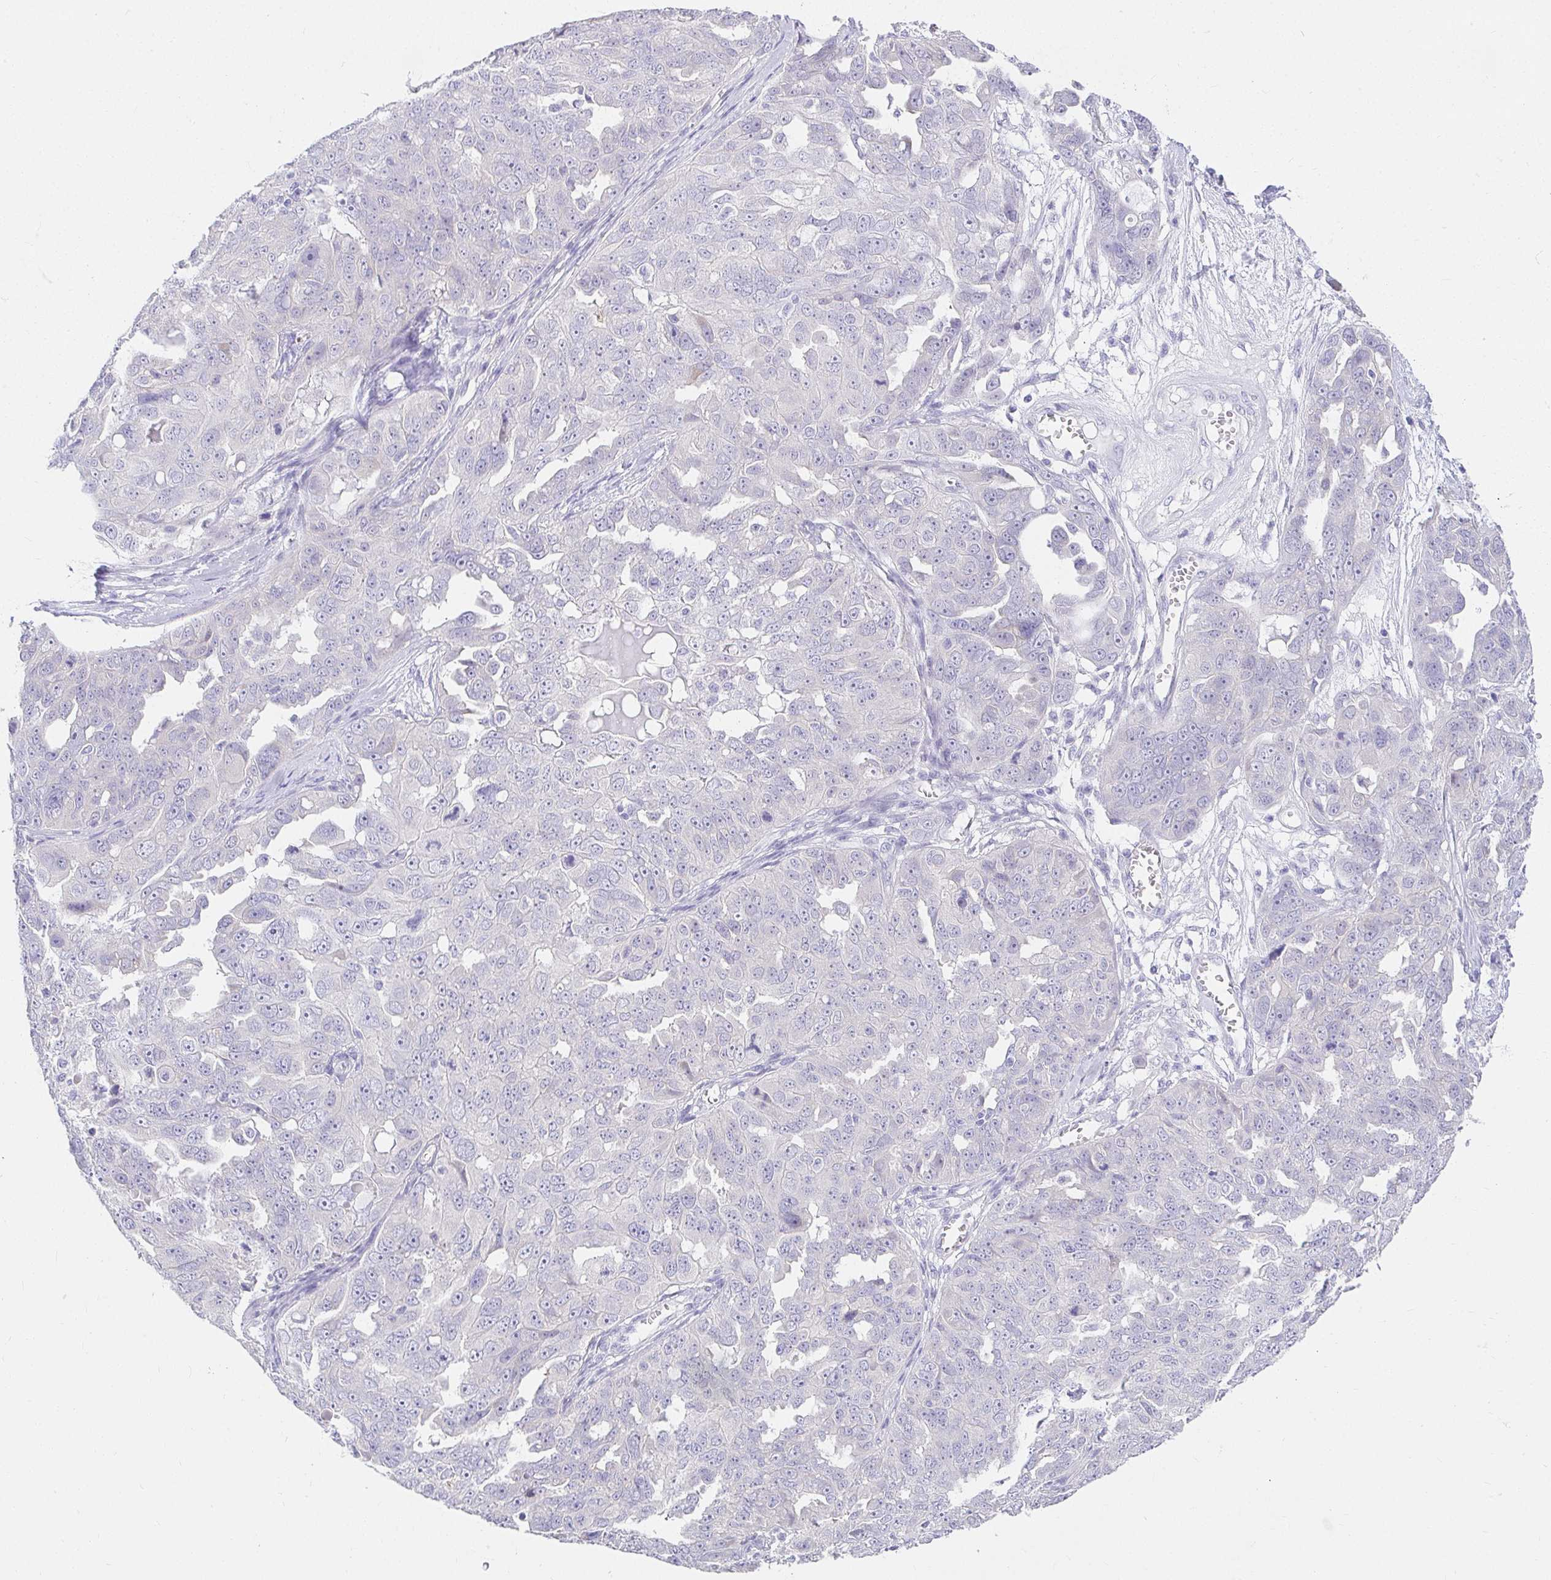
{"staining": {"intensity": "negative", "quantity": "none", "location": "none"}, "tissue": "ovarian cancer", "cell_type": "Tumor cells", "image_type": "cancer", "snomed": [{"axis": "morphology", "description": "Carcinoma, endometroid"}, {"axis": "topography", "description": "Ovary"}], "caption": "An immunohistochemistry micrograph of endometroid carcinoma (ovarian) is shown. There is no staining in tumor cells of endometroid carcinoma (ovarian). (Brightfield microscopy of DAB IHC at high magnification).", "gene": "VGLL1", "patient": {"sex": "female", "age": 70}}